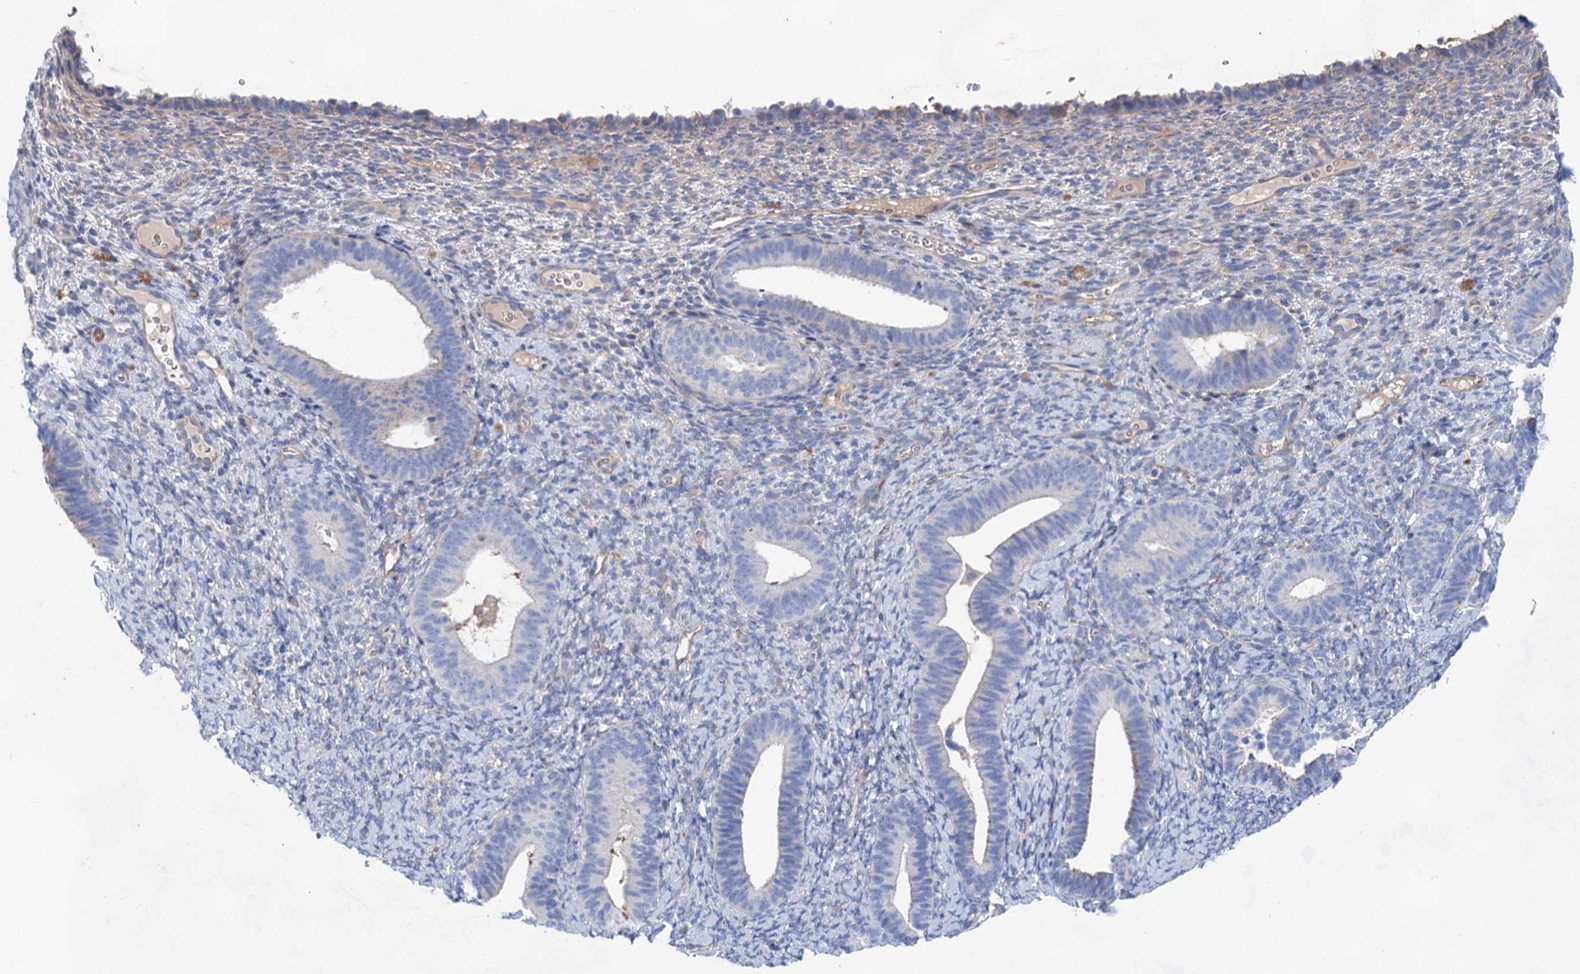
{"staining": {"intensity": "negative", "quantity": "none", "location": "none"}, "tissue": "endometrium", "cell_type": "Cells in endometrial stroma", "image_type": "normal", "snomed": [{"axis": "morphology", "description": "Normal tissue, NOS"}, {"axis": "topography", "description": "Endometrium"}], "caption": "Protein analysis of unremarkable endometrium reveals no significant positivity in cells in endometrial stroma. Brightfield microscopy of IHC stained with DAB (3,3'-diaminobenzidine) (brown) and hematoxylin (blue), captured at high magnification.", "gene": "GPR155", "patient": {"sex": "female", "age": 65}}